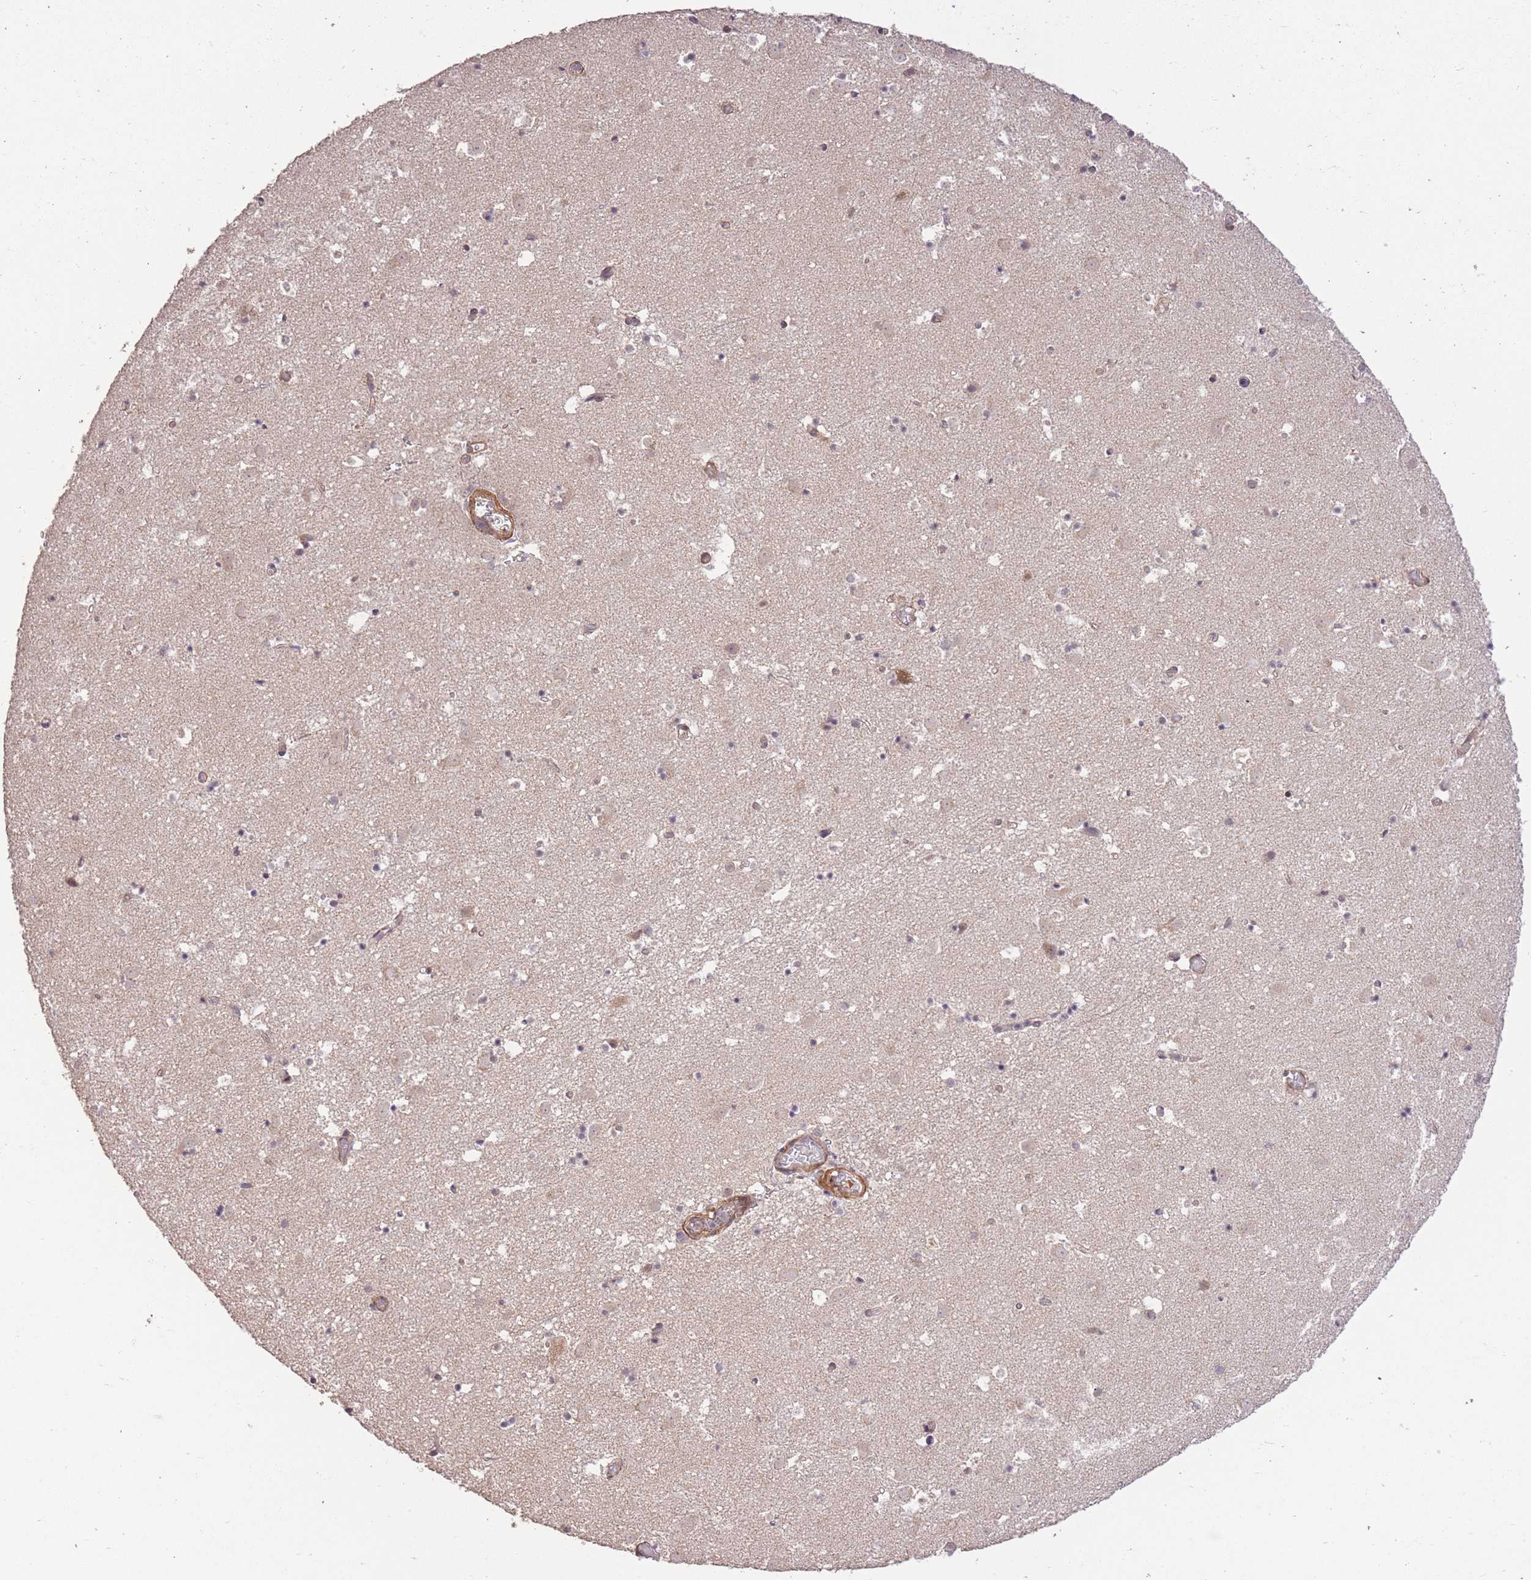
{"staining": {"intensity": "weak", "quantity": "<25%", "location": "cytoplasmic/membranous"}, "tissue": "caudate", "cell_type": "Glial cells", "image_type": "normal", "snomed": [{"axis": "morphology", "description": "Normal tissue, NOS"}, {"axis": "topography", "description": "Lateral ventricle wall"}], "caption": "This is an immunohistochemistry (IHC) histopathology image of benign human caudate. There is no positivity in glial cells.", "gene": "ELOA2", "patient": {"sex": "male", "age": 25}}